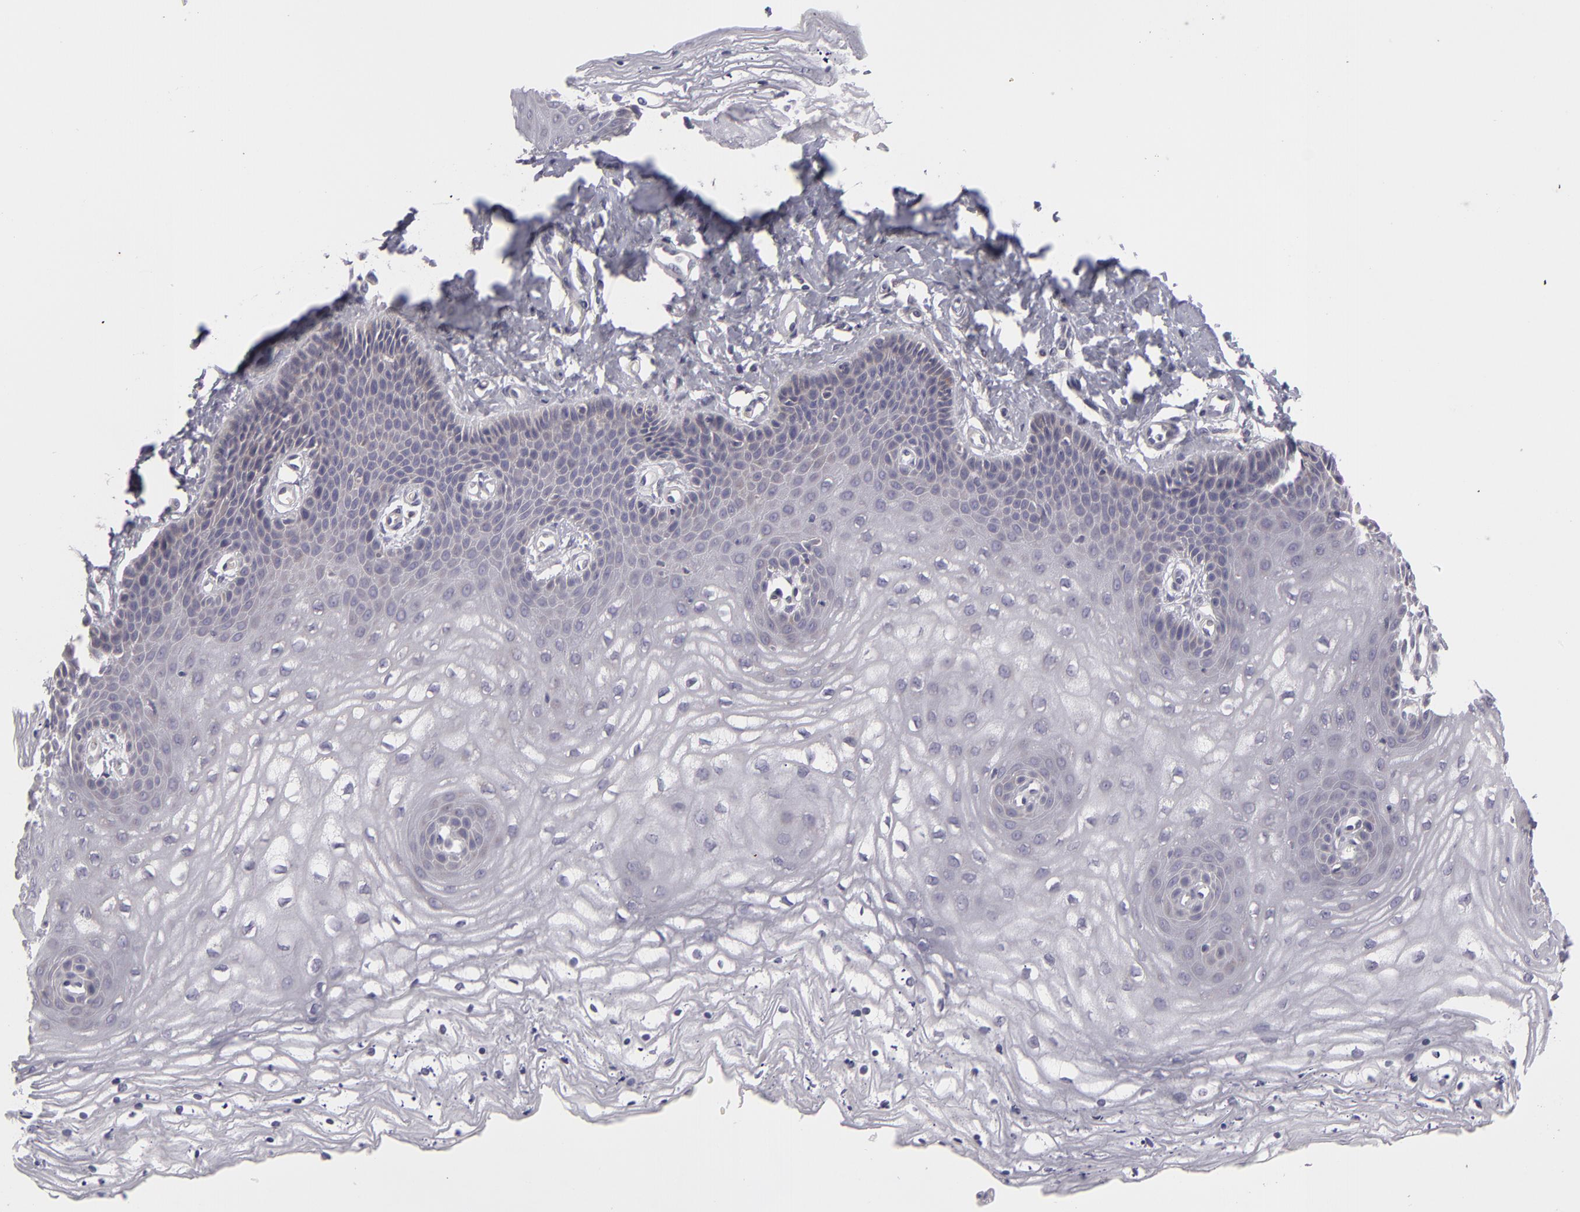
{"staining": {"intensity": "weak", "quantity": "<25%", "location": "cytoplasmic/membranous"}, "tissue": "vagina", "cell_type": "Squamous epithelial cells", "image_type": "normal", "snomed": [{"axis": "morphology", "description": "Normal tissue, NOS"}, {"axis": "topography", "description": "Vagina"}], "caption": "A high-resolution histopathology image shows immunohistochemistry staining of unremarkable vagina, which demonstrates no significant expression in squamous epithelial cells. The staining is performed using DAB brown chromogen with nuclei counter-stained in using hematoxylin.", "gene": "ATP2B3", "patient": {"sex": "female", "age": 68}}